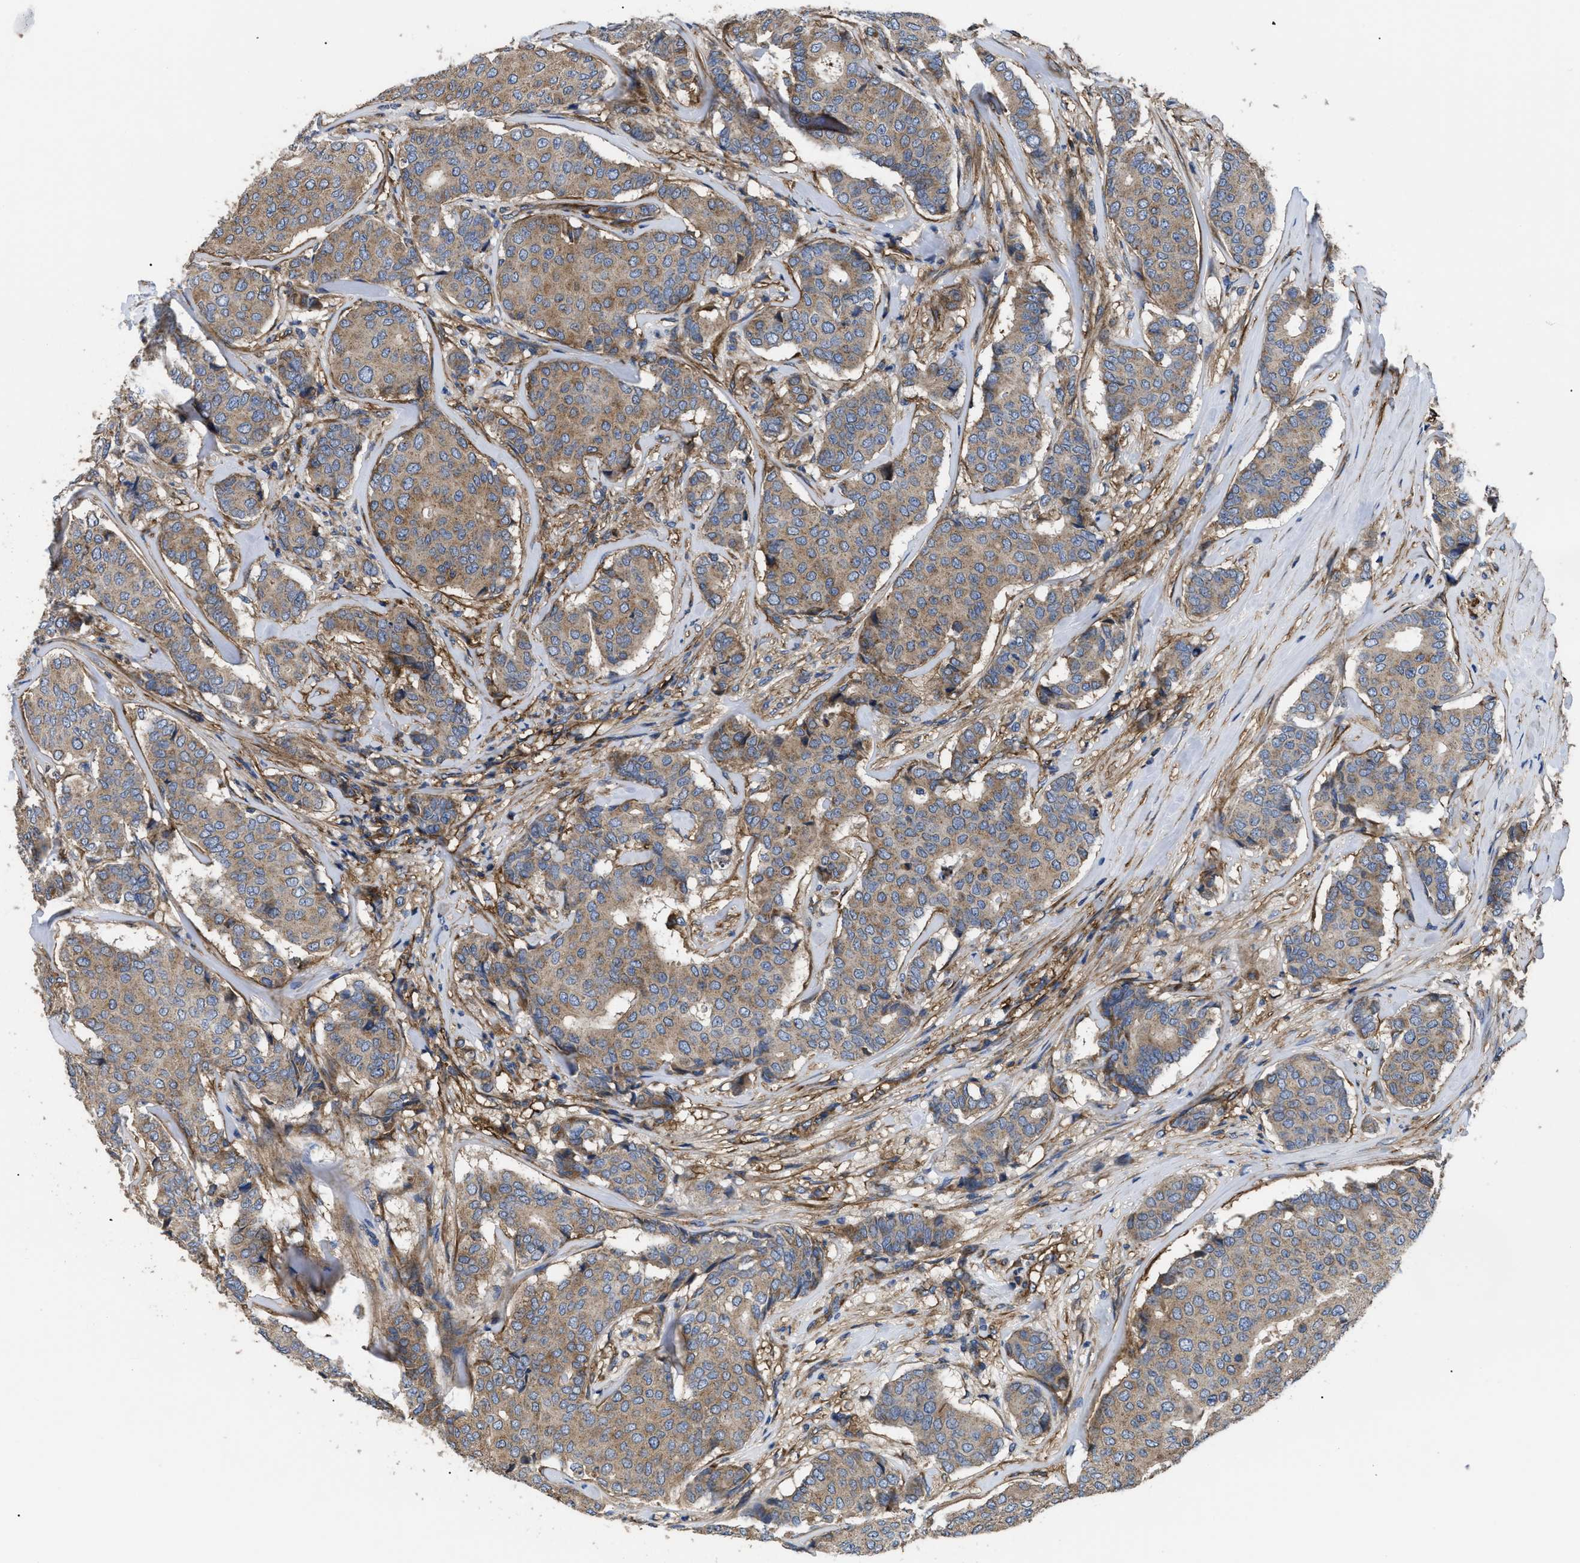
{"staining": {"intensity": "moderate", "quantity": ">75%", "location": "cytoplasmic/membranous"}, "tissue": "breast cancer", "cell_type": "Tumor cells", "image_type": "cancer", "snomed": [{"axis": "morphology", "description": "Duct carcinoma"}, {"axis": "topography", "description": "Breast"}], "caption": "An immunohistochemistry (IHC) image of neoplastic tissue is shown. Protein staining in brown labels moderate cytoplasmic/membranous positivity in breast cancer (invasive ductal carcinoma) within tumor cells.", "gene": "NT5E", "patient": {"sex": "female", "age": 75}}